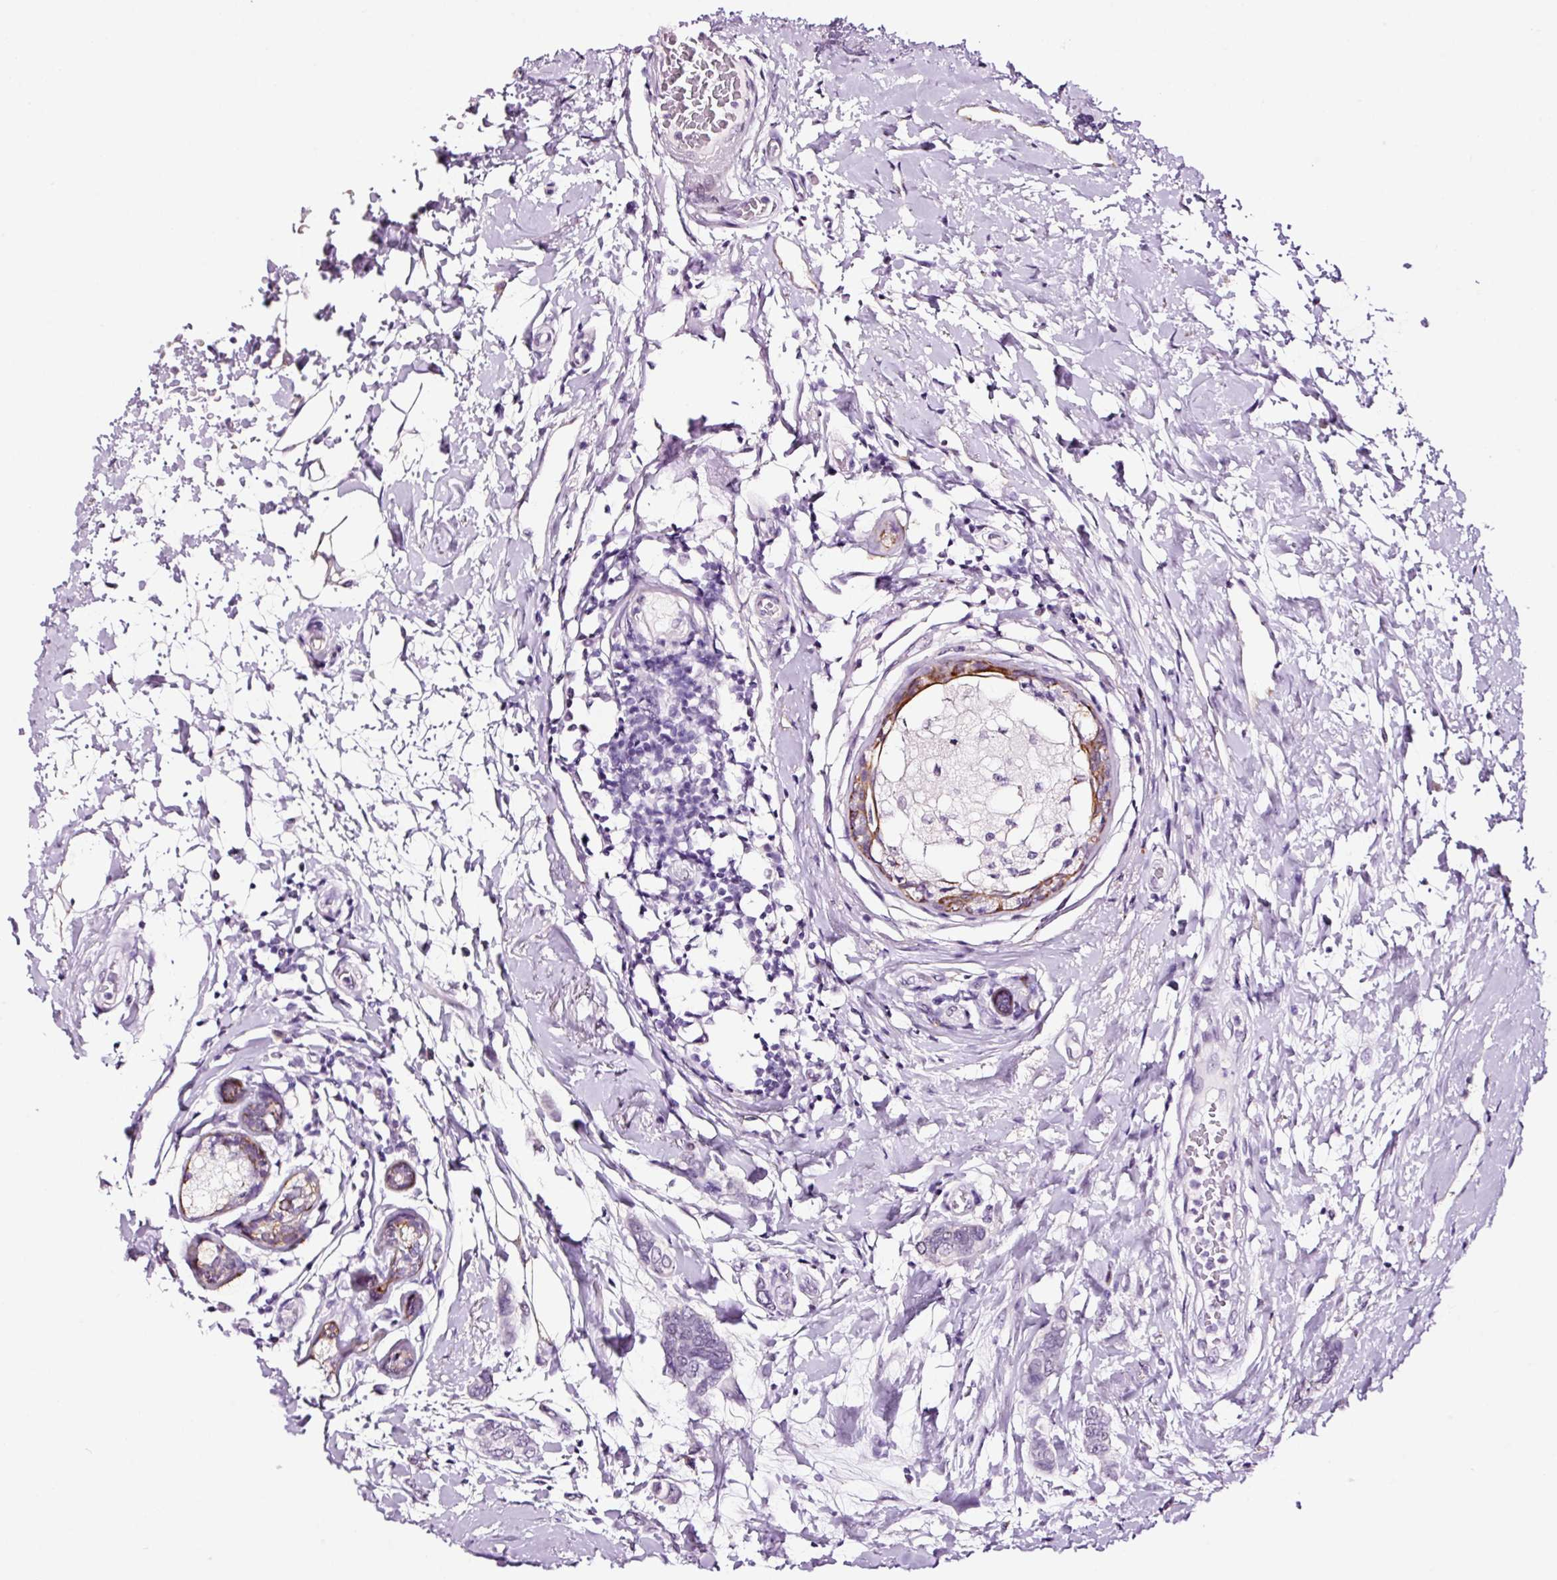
{"staining": {"intensity": "negative", "quantity": "none", "location": "none"}, "tissue": "breast cancer", "cell_type": "Tumor cells", "image_type": "cancer", "snomed": [{"axis": "morphology", "description": "Lobular carcinoma"}, {"axis": "topography", "description": "Breast"}], "caption": "IHC micrograph of breast lobular carcinoma stained for a protein (brown), which displays no staining in tumor cells.", "gene": "RTF2", "patient": {"sex": "female", "age": 51}}